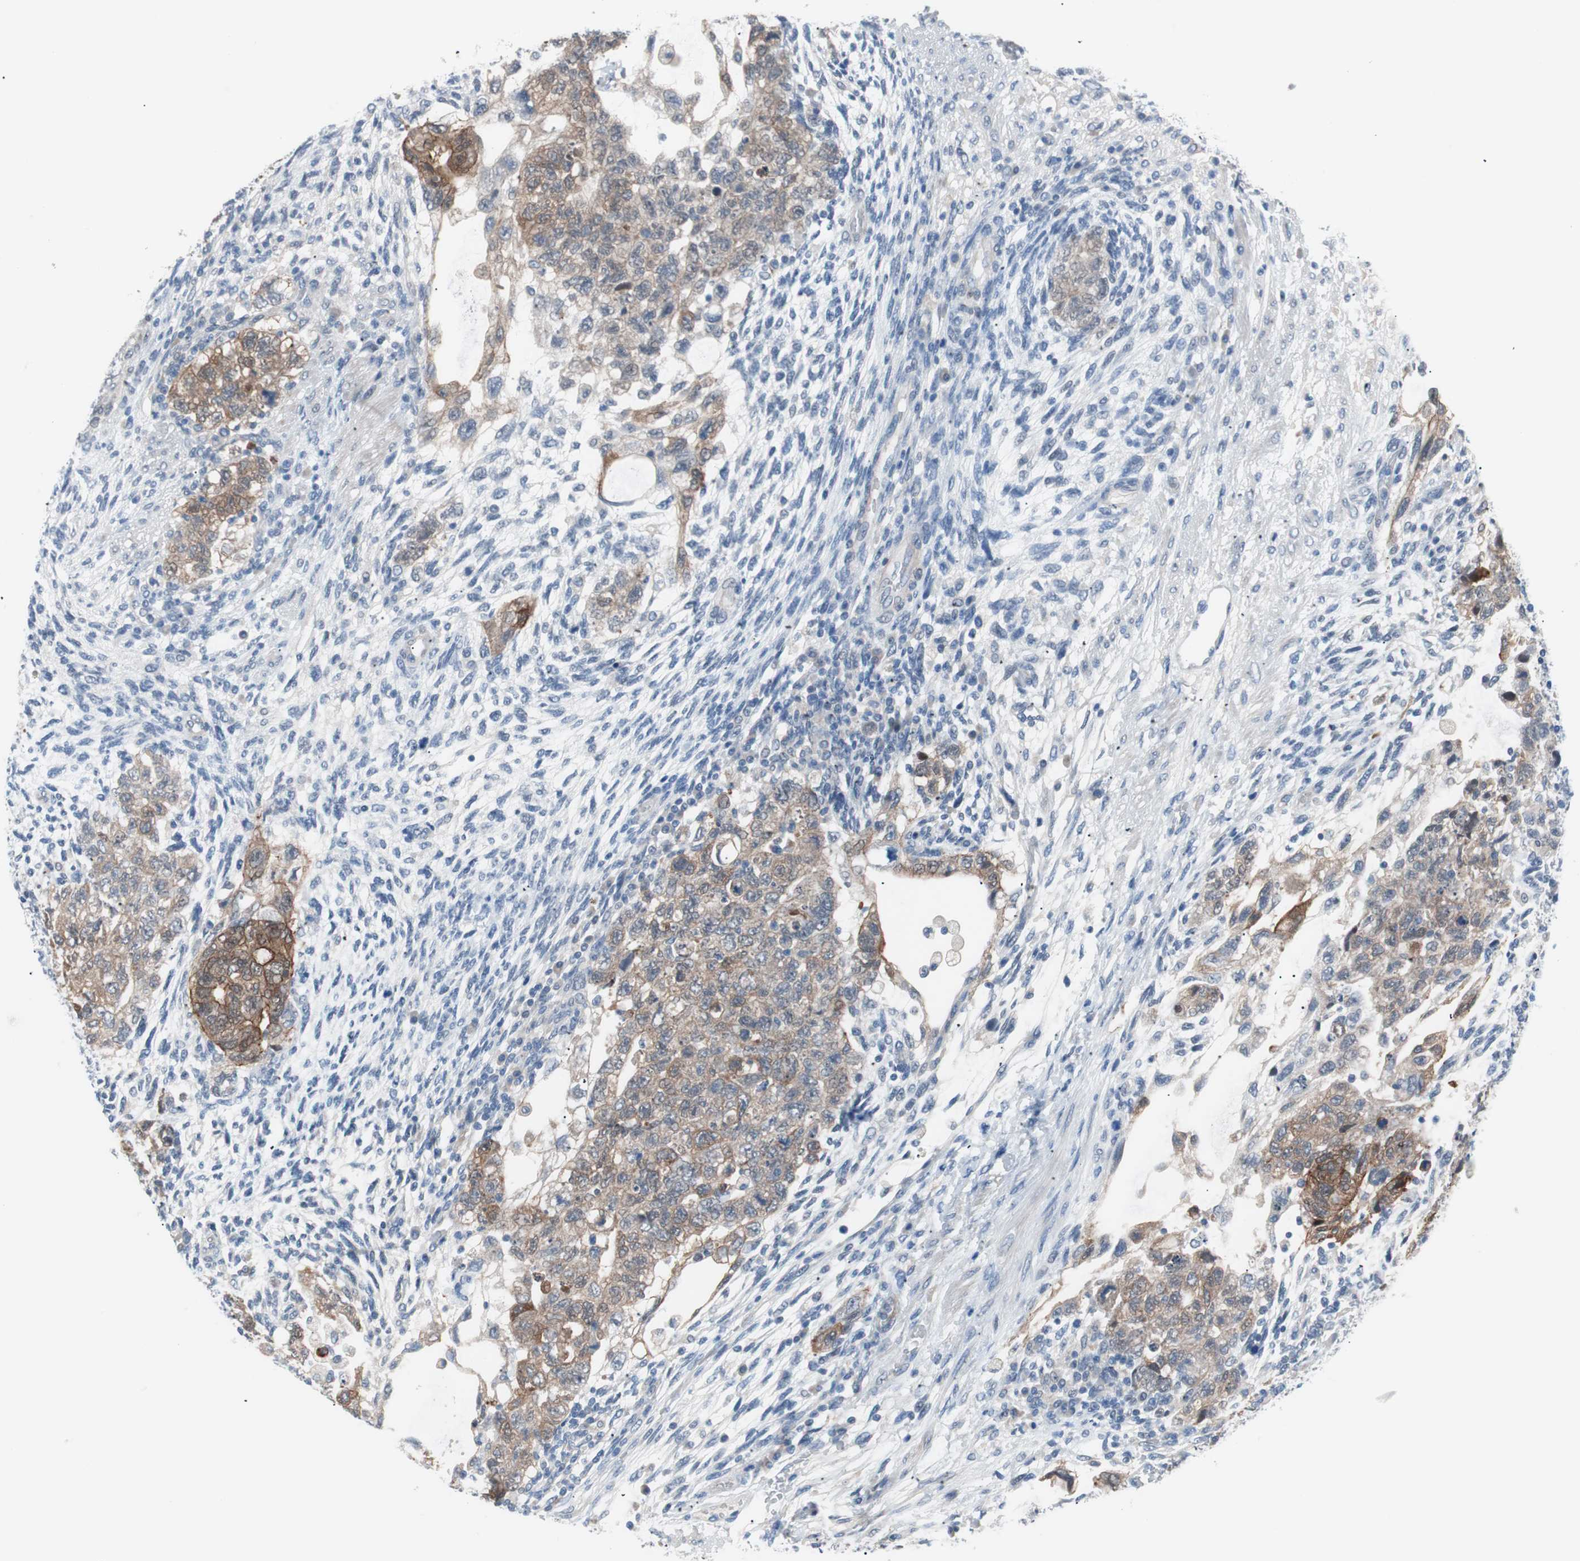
{"staining": {"intensity": "moderate", "quantity": ">75%", "location": "cytoplasmic/membranous"}, "tissue": "testis cancer", "cell_type": "Tumor cells", "image_type": "cancer", "snomed": [{"axis": "morphology", "description": "Normal tissue, NOS"}, {"axis": "morphology", "description": "Carcinoma, Embryonal, NOS"}, {"axis": "topography", "description": "Testis"}], "caption": "Approximately >75% of tumor cells in human embryonal carcinoma (testis) exhibit moderate cytoplasmic/membranous protein positivity as visualized by brown immunohistochemical staining.", "gene": "VIL1", "patient": {"sex": "male", "age": 36}}